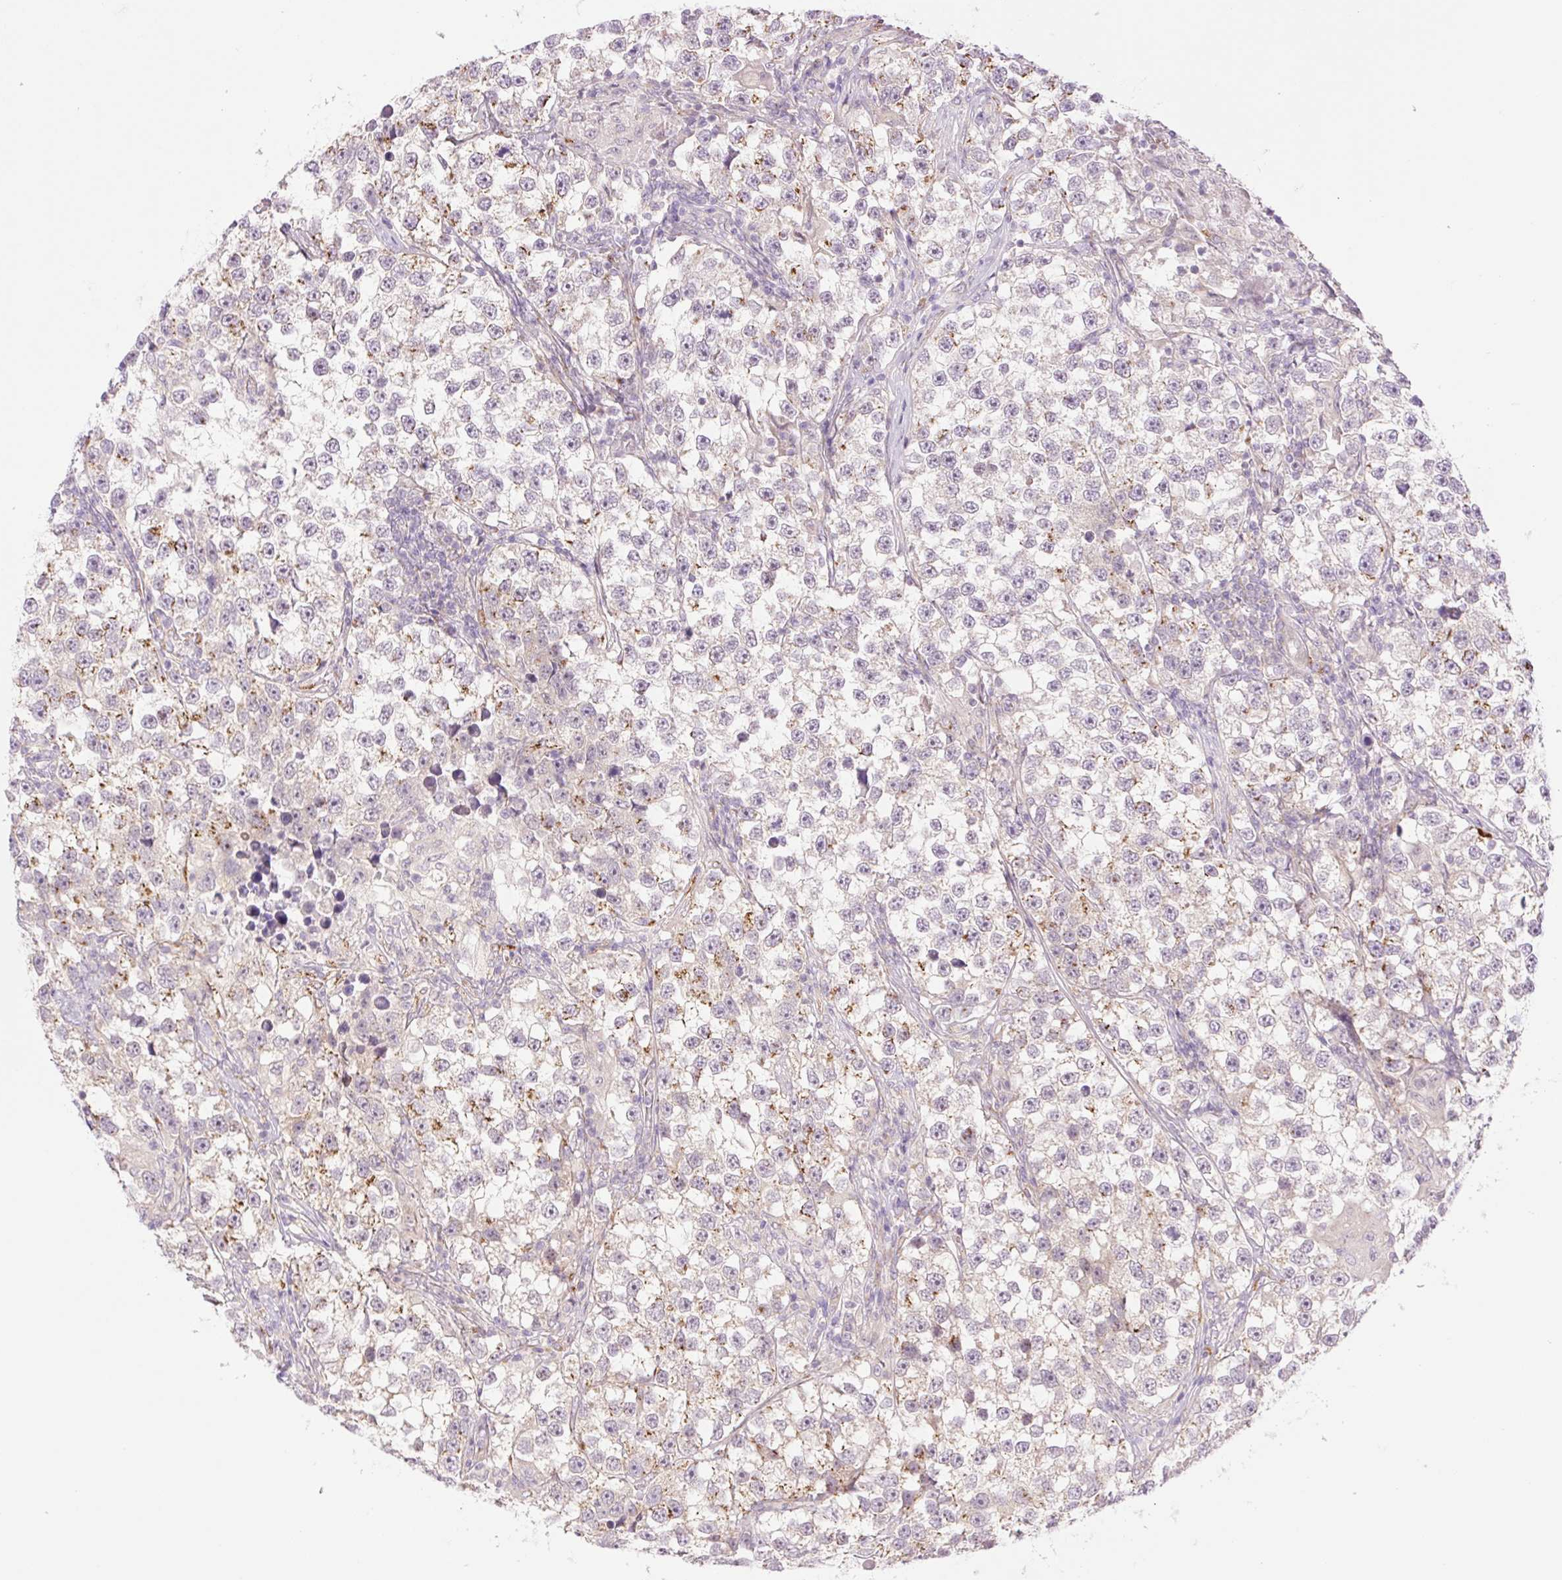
{"staining": {"intensity": "negative", "quantity": "none", "location": "none"}, "tissue": "testis cancer", "cell_type": "Tumor cells", "image_type": "cancer", "snomed": [{"axis": "morphology", "description": "Seminoma, NOS"}, {"axis": "topography", "description": "Testis"}], "caption": "Testis cancer (seminoma) was stained to show a protein in brown. There is no significant expression in tumor cells. (DAB (3,3'-diaminobenzidine) immunohistochemistry with hematoxylin counter stain).", "gene": "COL5A1", "patient": {"sex": "male", "age": 46}}